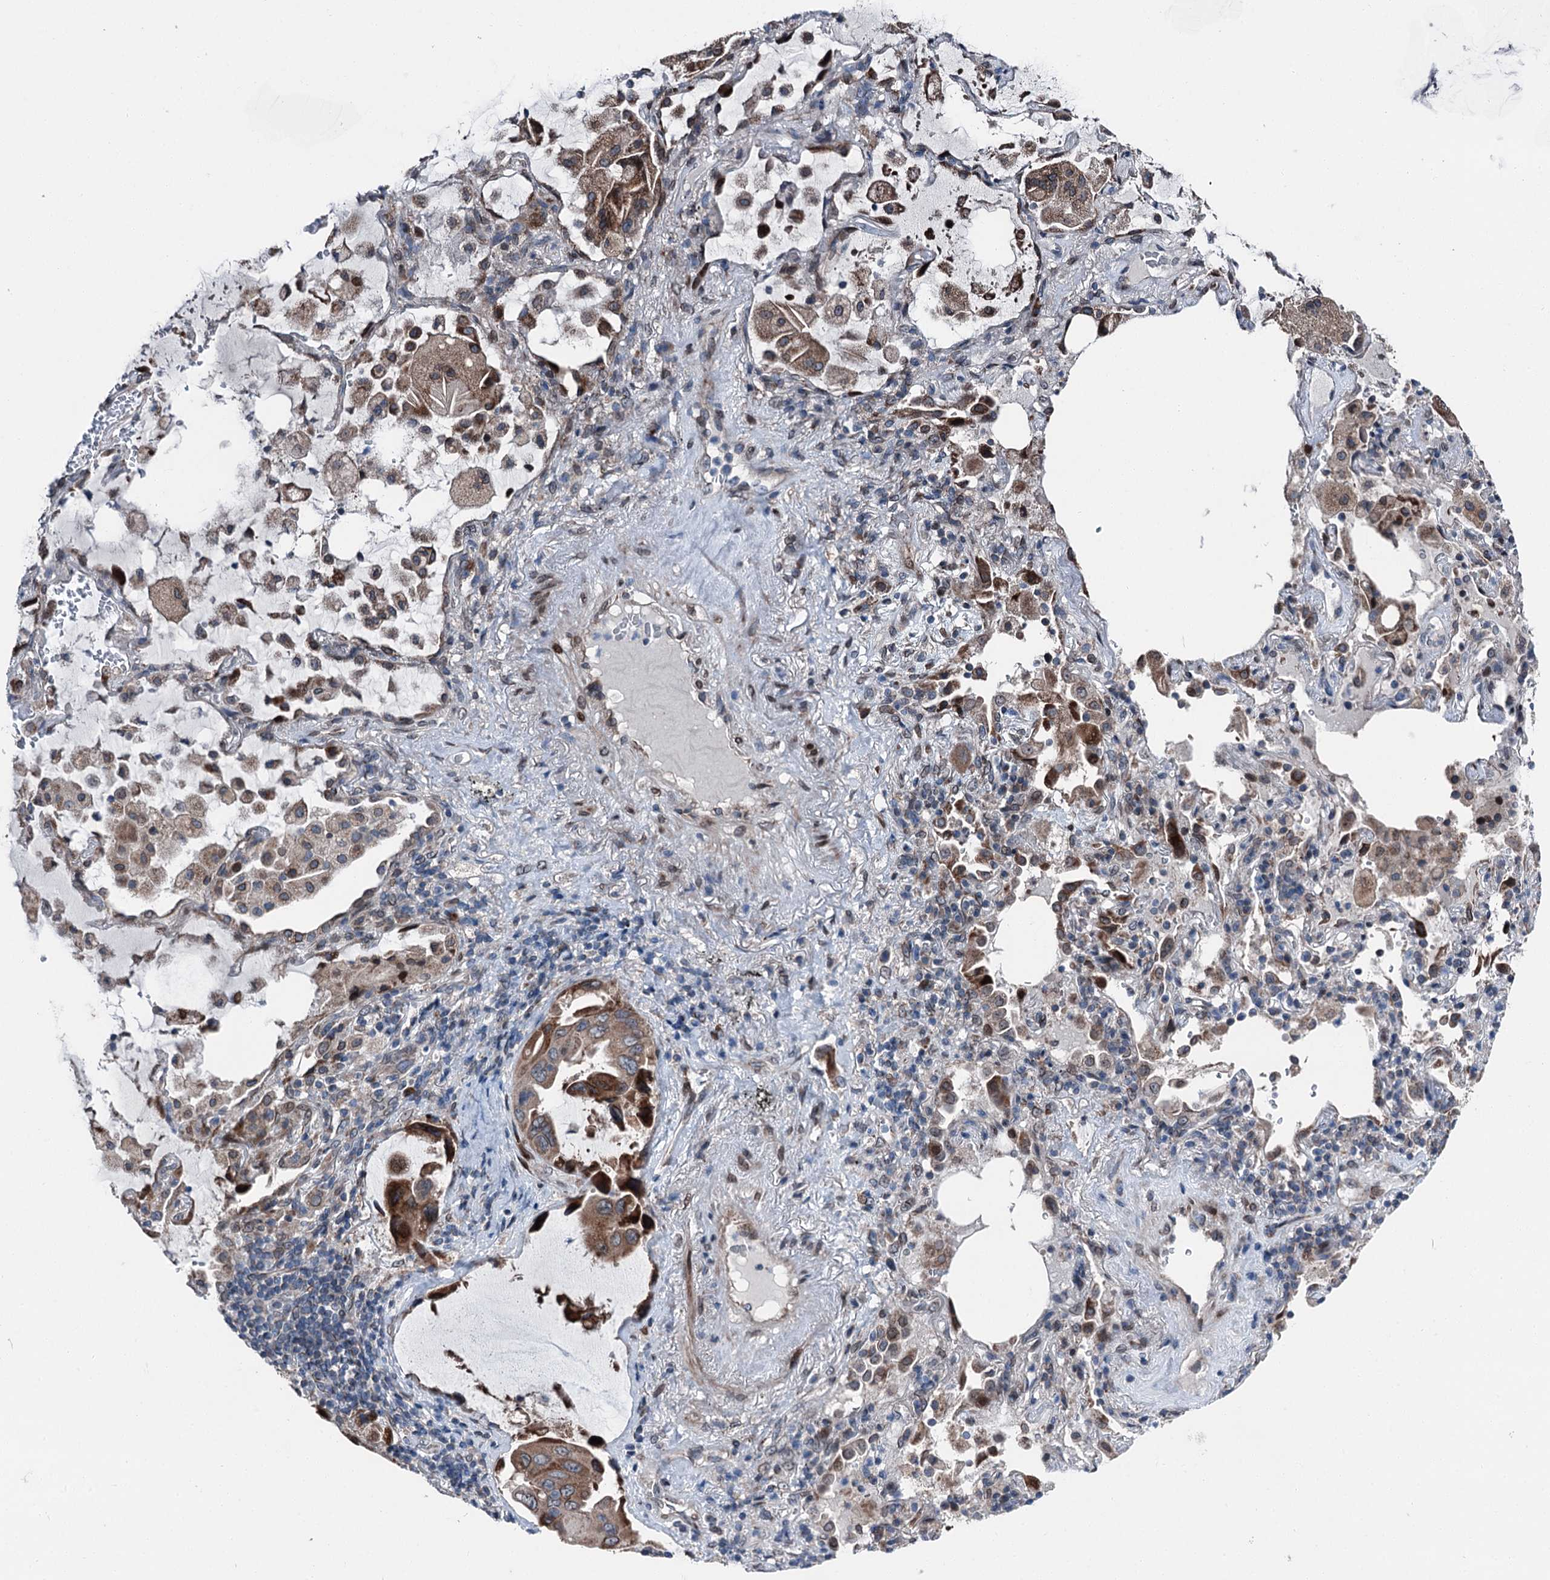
{"staining": {"intensity": "moderate", "quantity": ">75%", "location": "cytoplasmic/membranous"}, "tissue": "lung cancer", "cell_type": "Tumor cells", "image_type": "cancer", "snomed": [{"axis": "morphology", "description": "Squamous cell carcinoma, NOS"}, {"axis": "topography", "description": "Lung"}], "caption": "Immunohistochemical staining of human lung cancer reveals medium levels of moderate cytoplasmic/membranous staining in approximately >75% of tumor cells. (brown staining indicates protein expression, while blue staining denotes nuclei).", "gene": "MRPL14", "patient": {"sex": "female", "age": 73}}